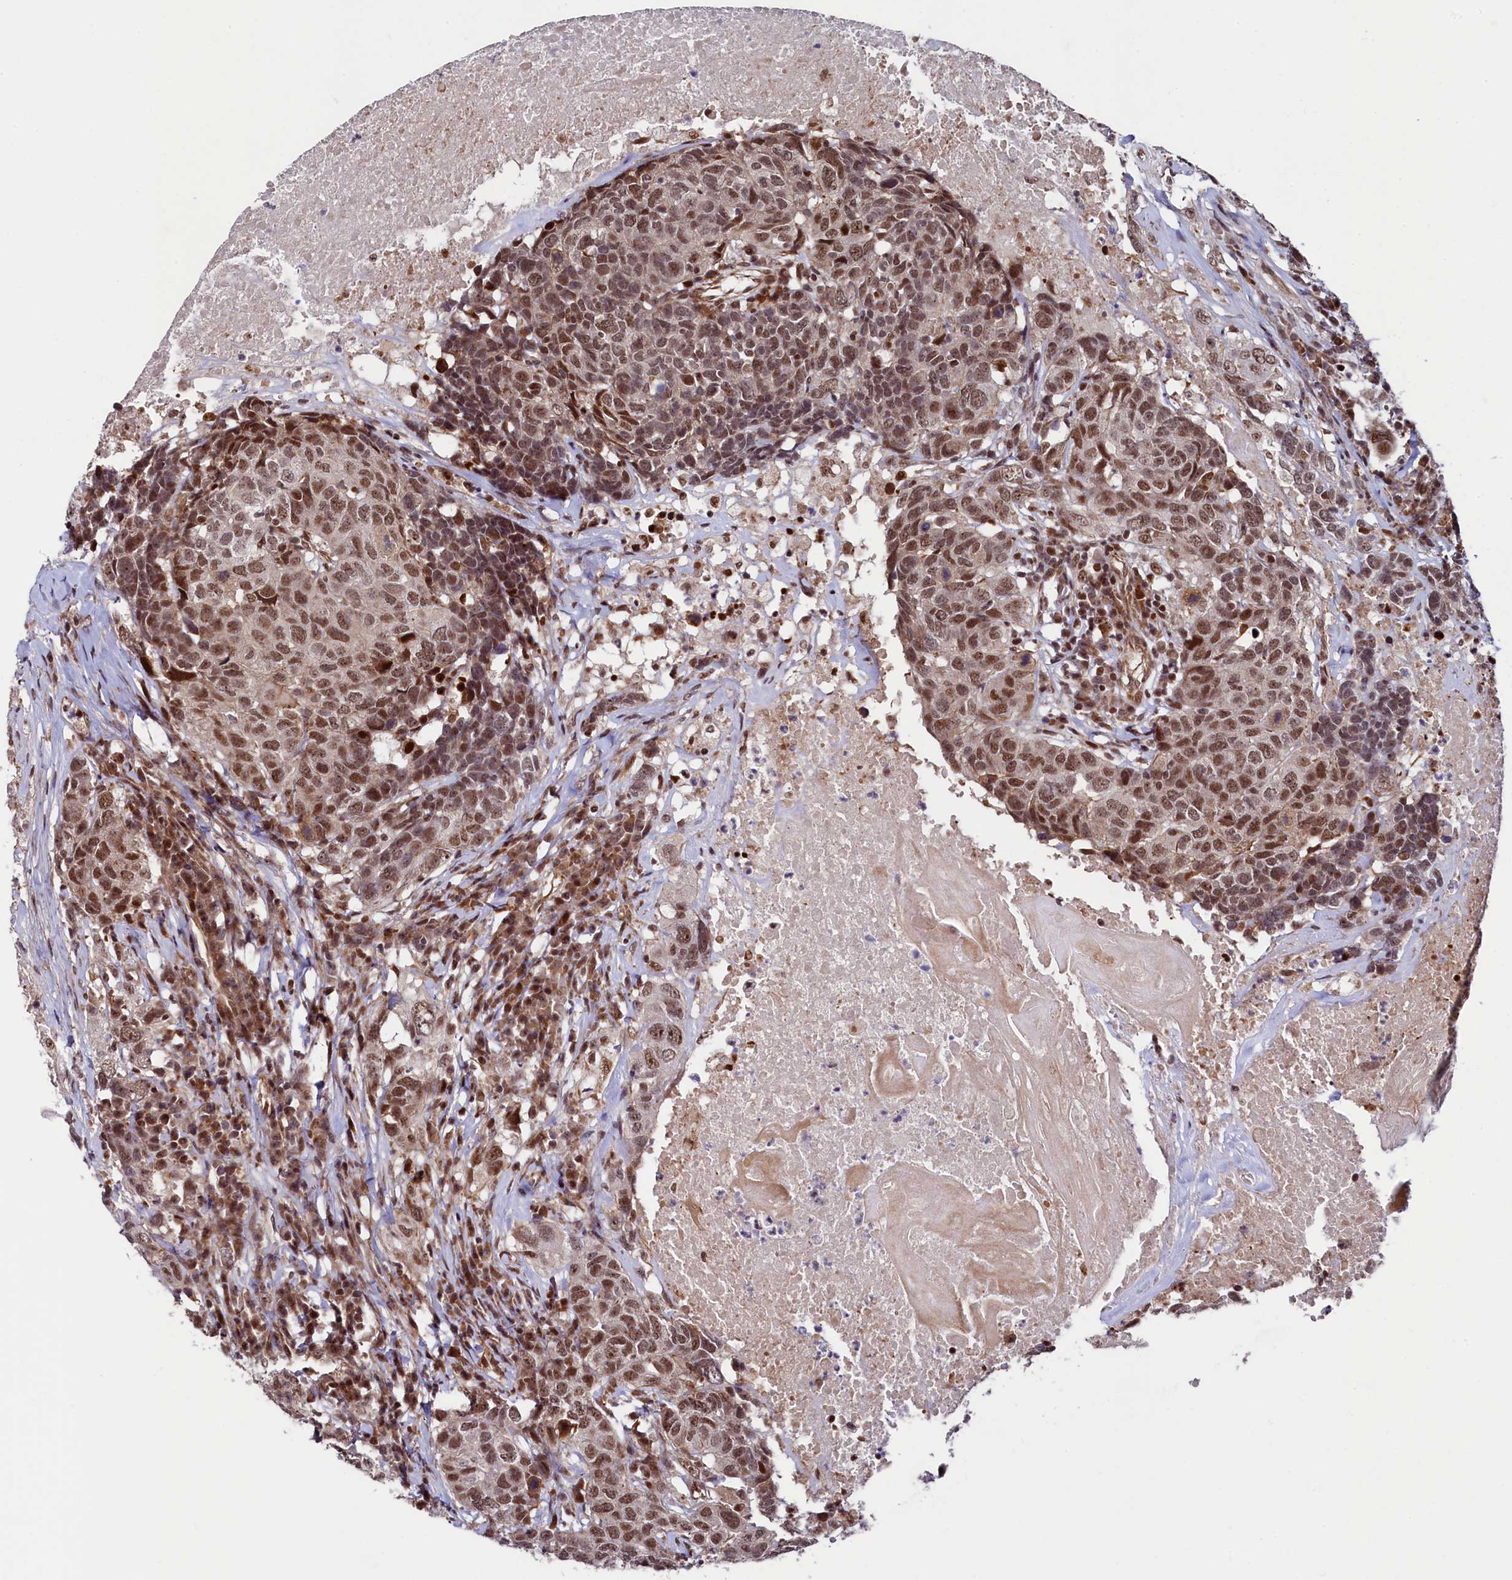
{"staining": {"intensity": "moderate", "quantity": ">75%", "location": "nuclear"}, "tissue": "head and neck cancer", "cell_type": "Tumor cells", "image_type": "cancer", "snomed": [{"axis": "morphology", "description": "Squamous cell carcinoma, NOS"}, {"axis": "topography", "description": "Head-Neck"}], "caption": "Head and neck cancer tissue exhibits moderate nuclear positivity in approximately >75% of tumor cells, visualized by immunohistochemistry.", "gene": "LEO1", "patient": {"sex": "male", "age": 66}}